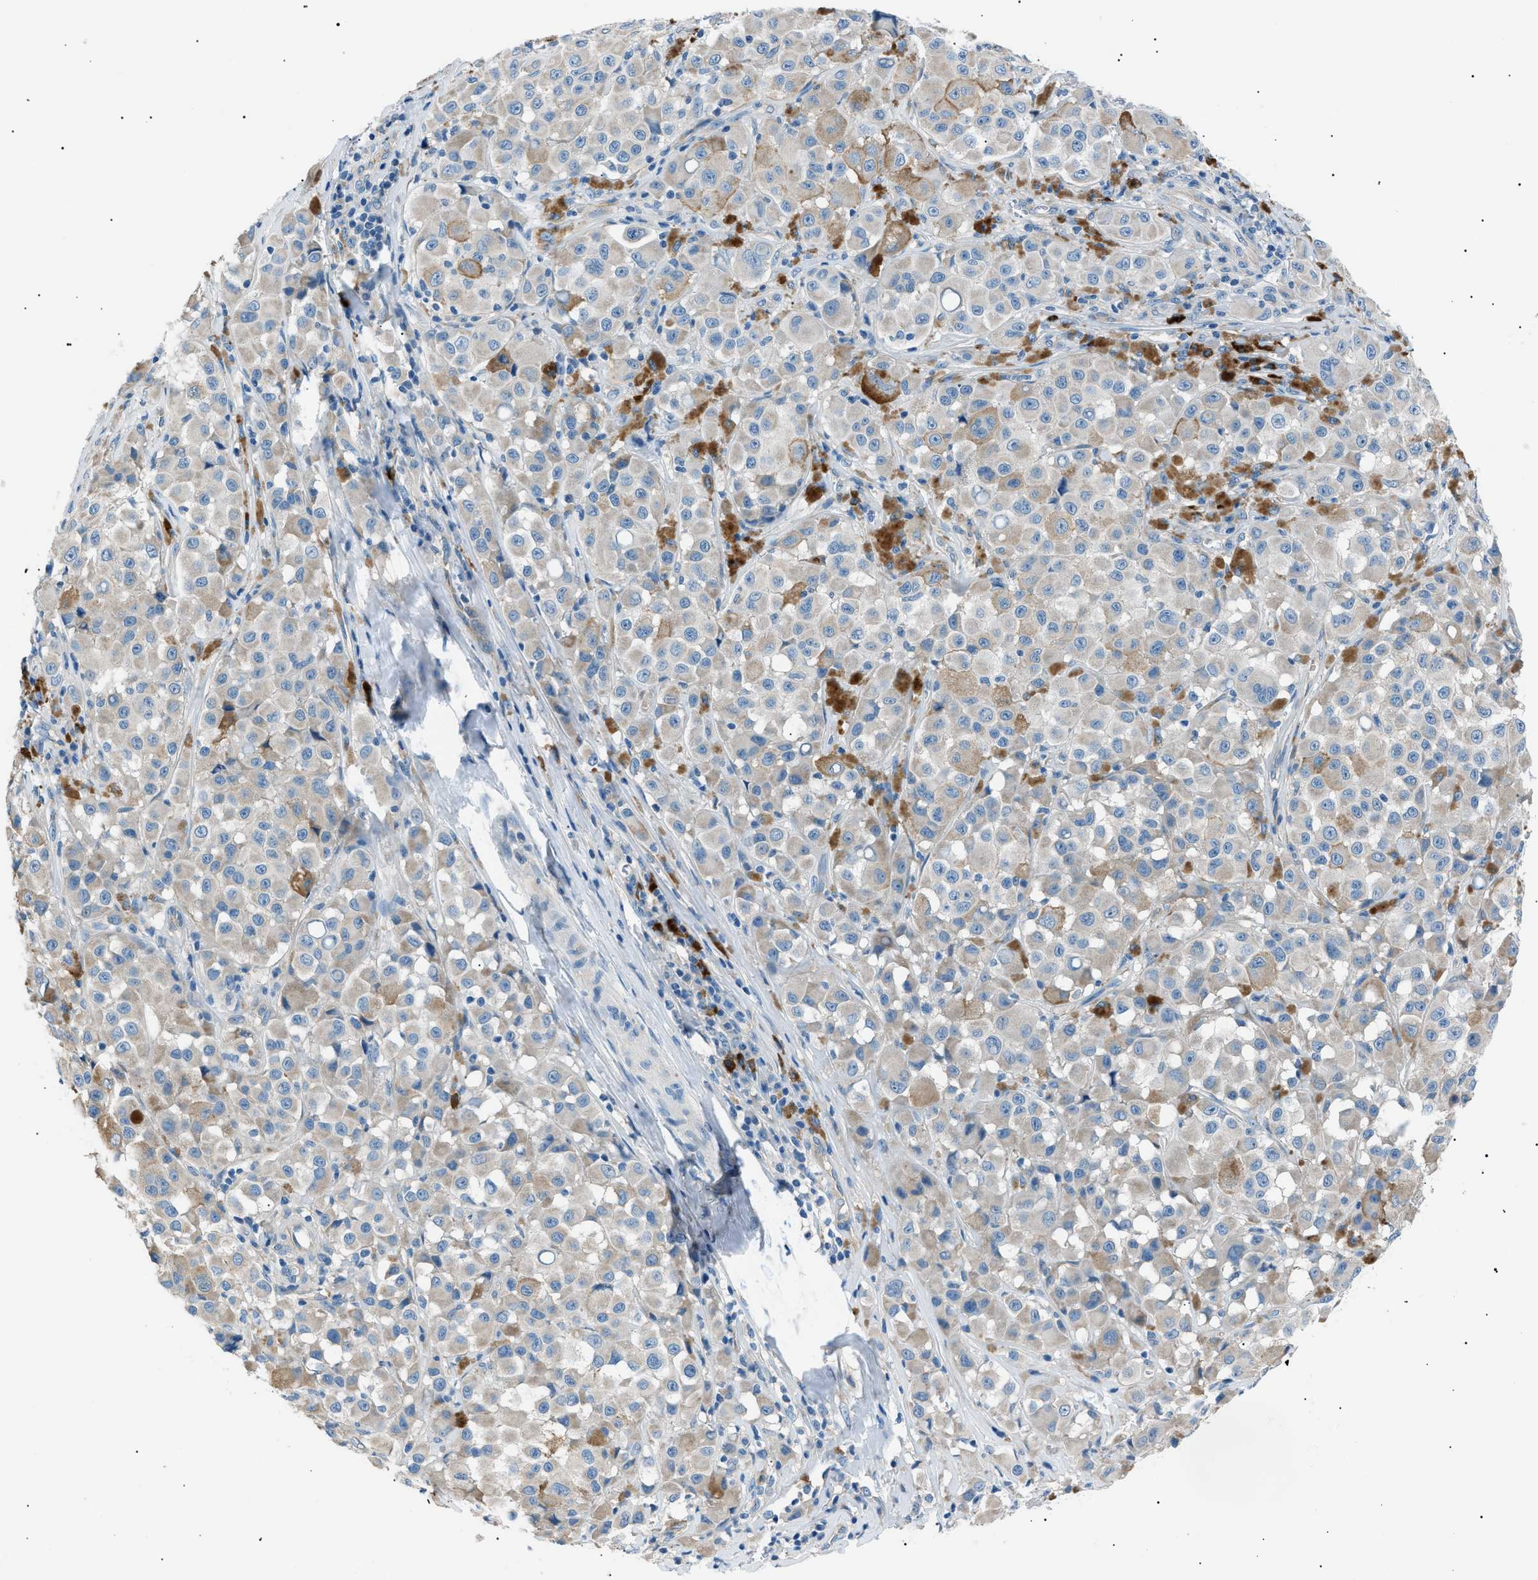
{"staining": {"intensity": "negative", "quantity": "none", "location": "none"}, "tissue": "melanoma", "cell_type": "Tumor cells", "image_type": "cancer", "snomed": [{"axis": "morphology", "description": "Malignant melanoma, NOS"}, {"axis": "topography", "description": "Skin"}], "caption": "The IHC image has no significant expression in tumor cells of malignant melanoma tissue.", "gene": "LRRC37B", "patient": {"sex": "male", "age": 84}}